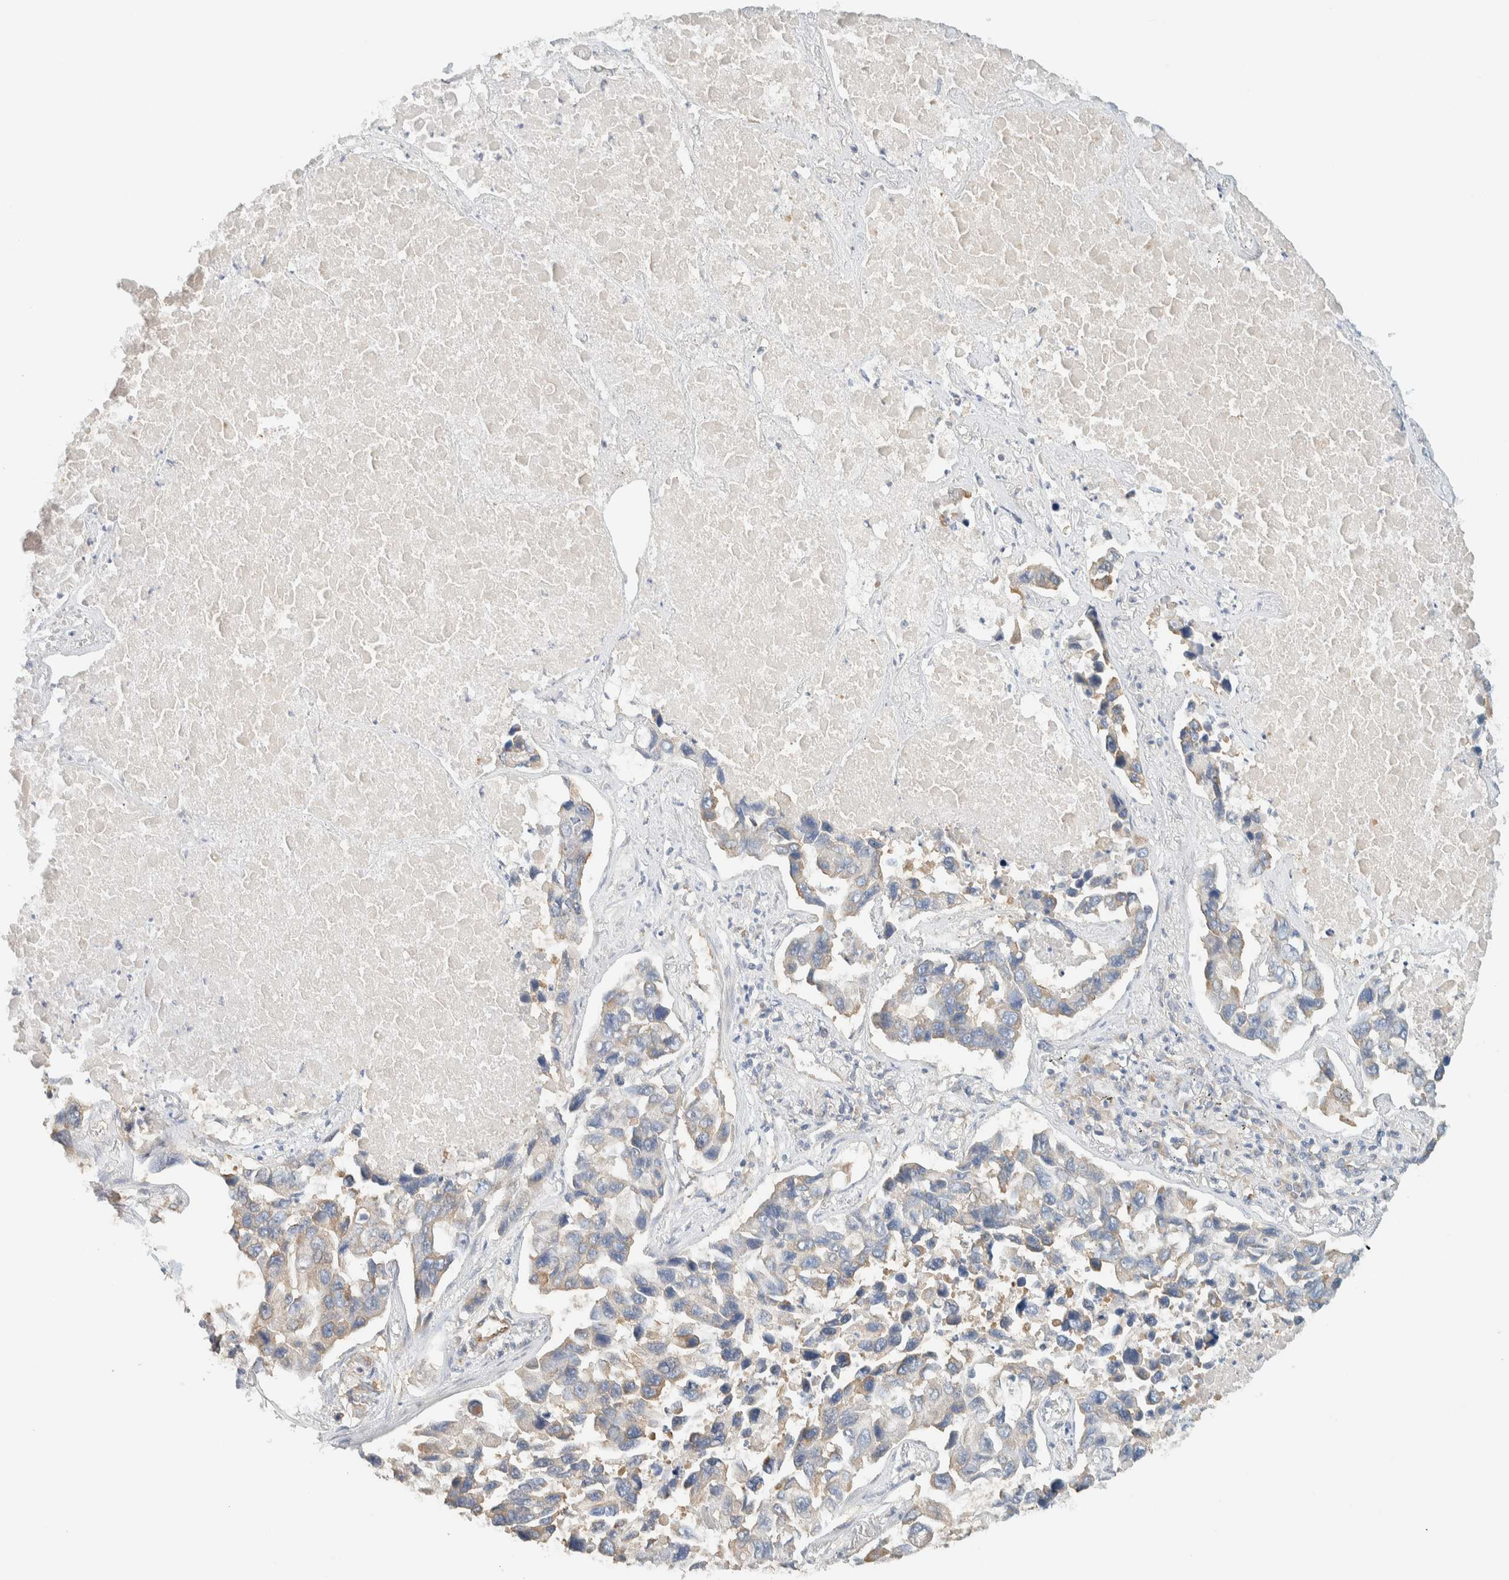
{"staining": {"intensity": "weak", "quantity": "<25%", "location": "cytoplasmic/membranous"}, "tissue": "lung cancer", "cell_type": "Tumor cells", "image_type": "cancer", "snomed": [{"axis": "morphology", "description": "Adenocarcinoma, NOS"}, {"axis": "topography", "description": "Lung"}], "caption": "Tumor cells are negative for brown protein staining in lung adenocarcinoma.", "gene": "LIMA1", "patient": {"sex": "male", "age": 64}}